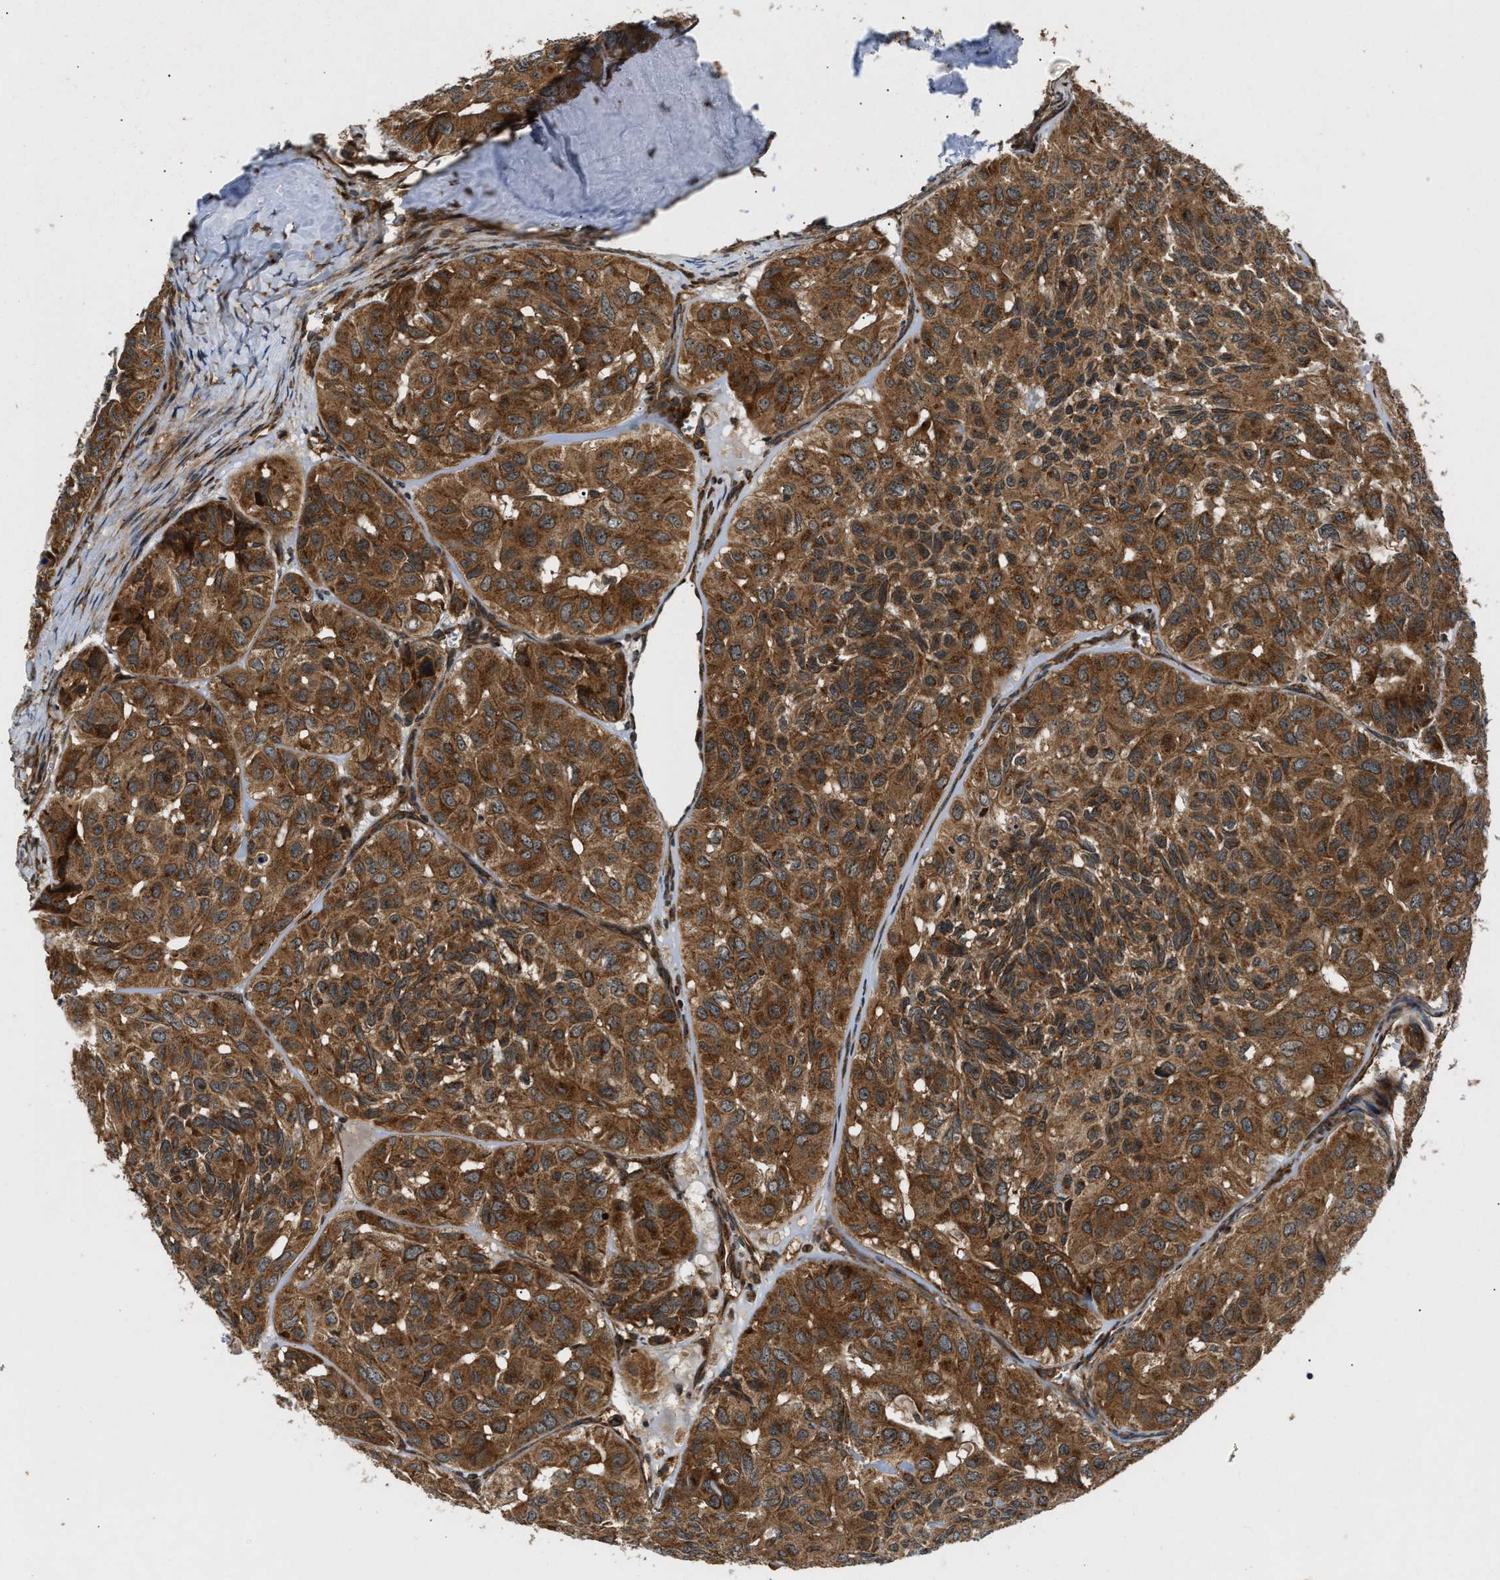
{"staining": {"intensity": "strong", "quantity": ">75%", "location": "cytoplasmic/membranous"}, "tissue": "head and neck cancer", "cell_type": "Tumor cells", "image_type": "cancer", "snomed": [{"axis": "morphology", "description": "Adenocarcinoma, NOS"}, {"axis": "topography", "description": "Salivary gland, NOS"}, {"axis": "topography", "description": "Head-Neck"}], "caption": "This micrograph demonstrates head and neck adenocarcinoma stained with IHC to label a protein in brown. The cytoplasmic/membranous of tumor cells show strong positivity for the protein. Nuclei are counter-stained blue.", "gene": "PNPLA8", "patient": {"sex": "female", "age": 76}}